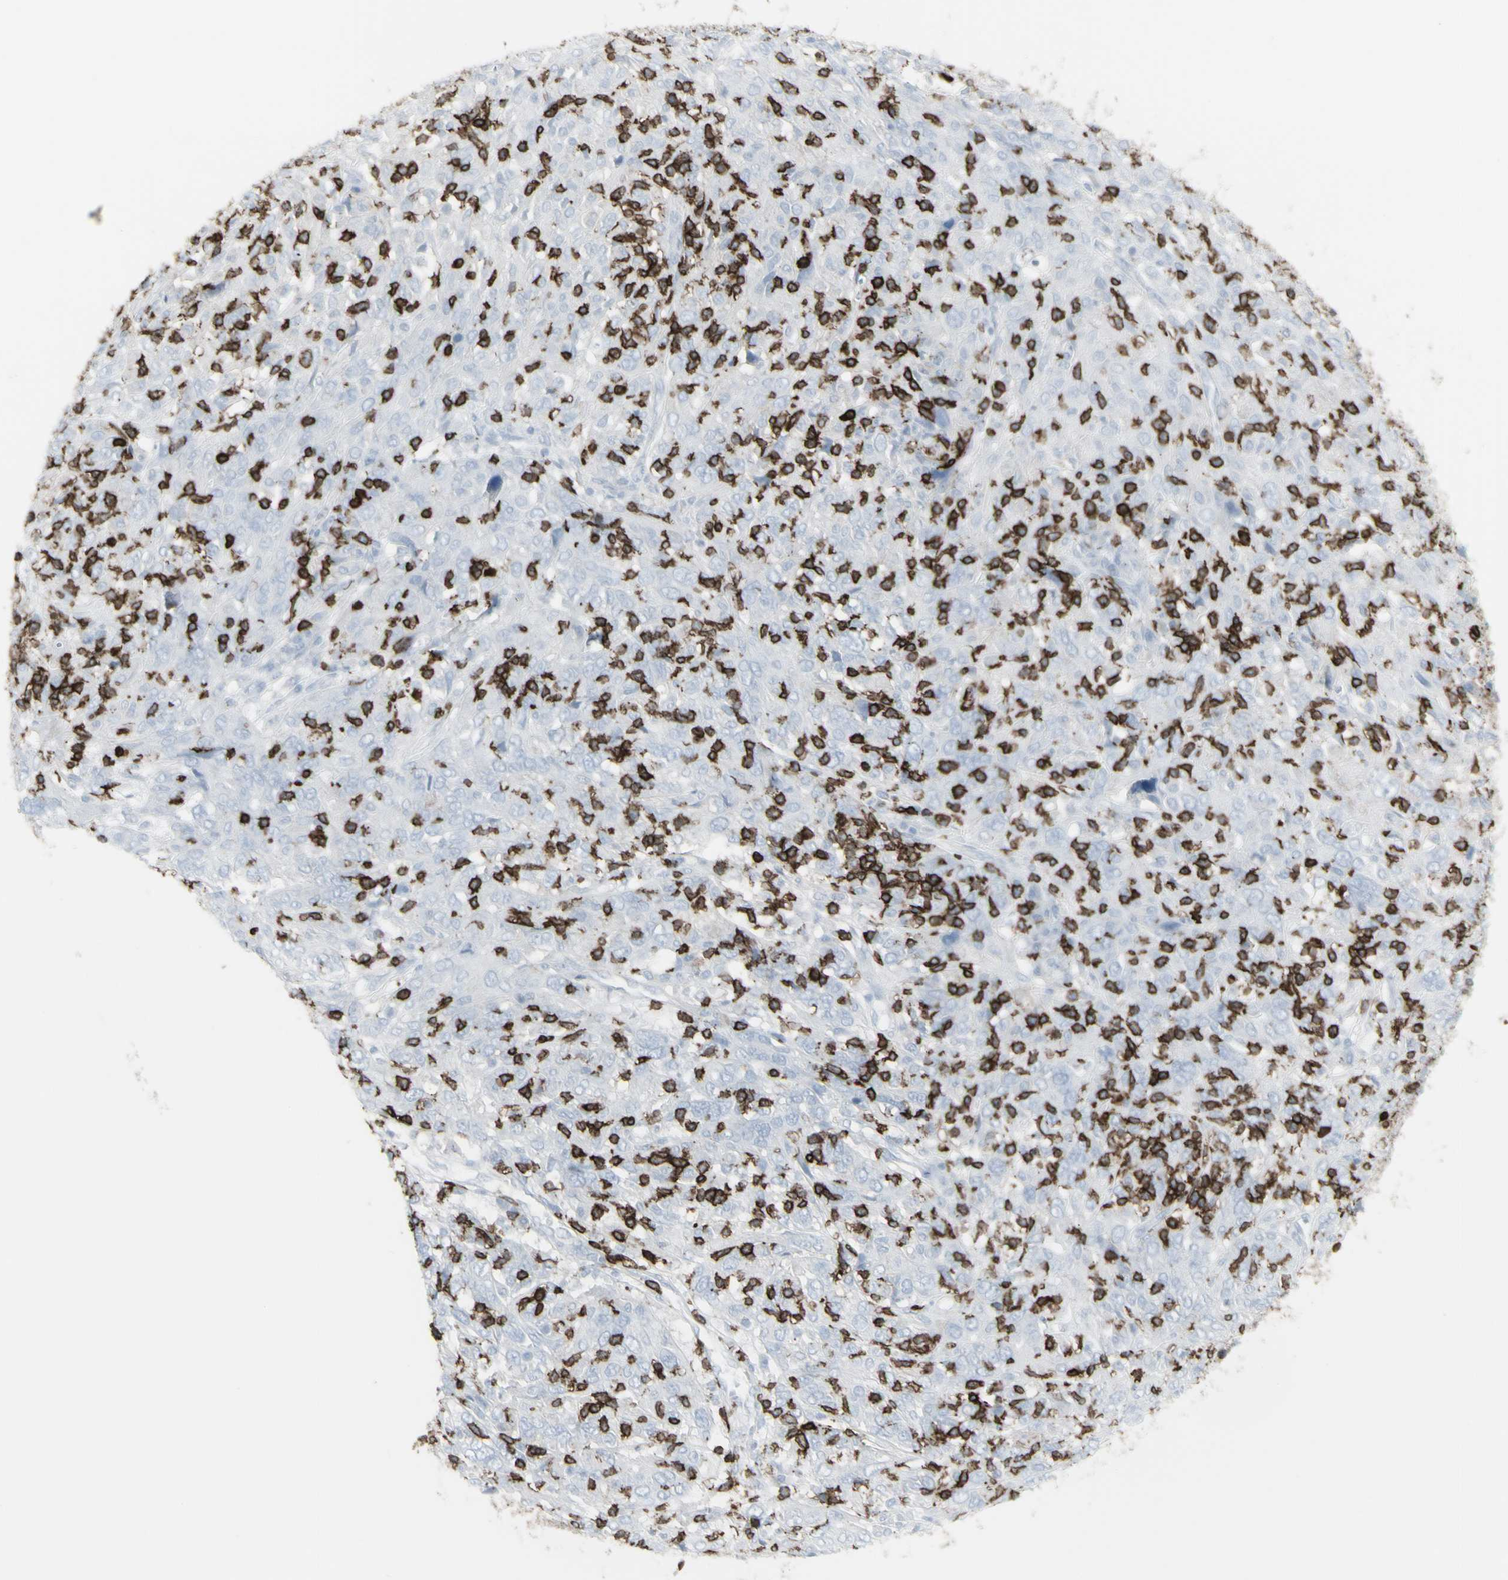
{"staining": {"intensity": "negative", "quantity": "none", "location": "none"}, "tissue": "cervical cancer", "cell_type": "Tumor cells", "image_type": "cancer", "snomed": [{"axis": "morphology", "description": "Squamous cell carcinoma, NOS"}, {"axis": "topography", "description": "Cervix"}], "caption": "The image reveals no staining of tumor cells in cervical squamous cell carcinoma.", "gene": "CD247", "patient": {"sex": "female", "age": 46}}